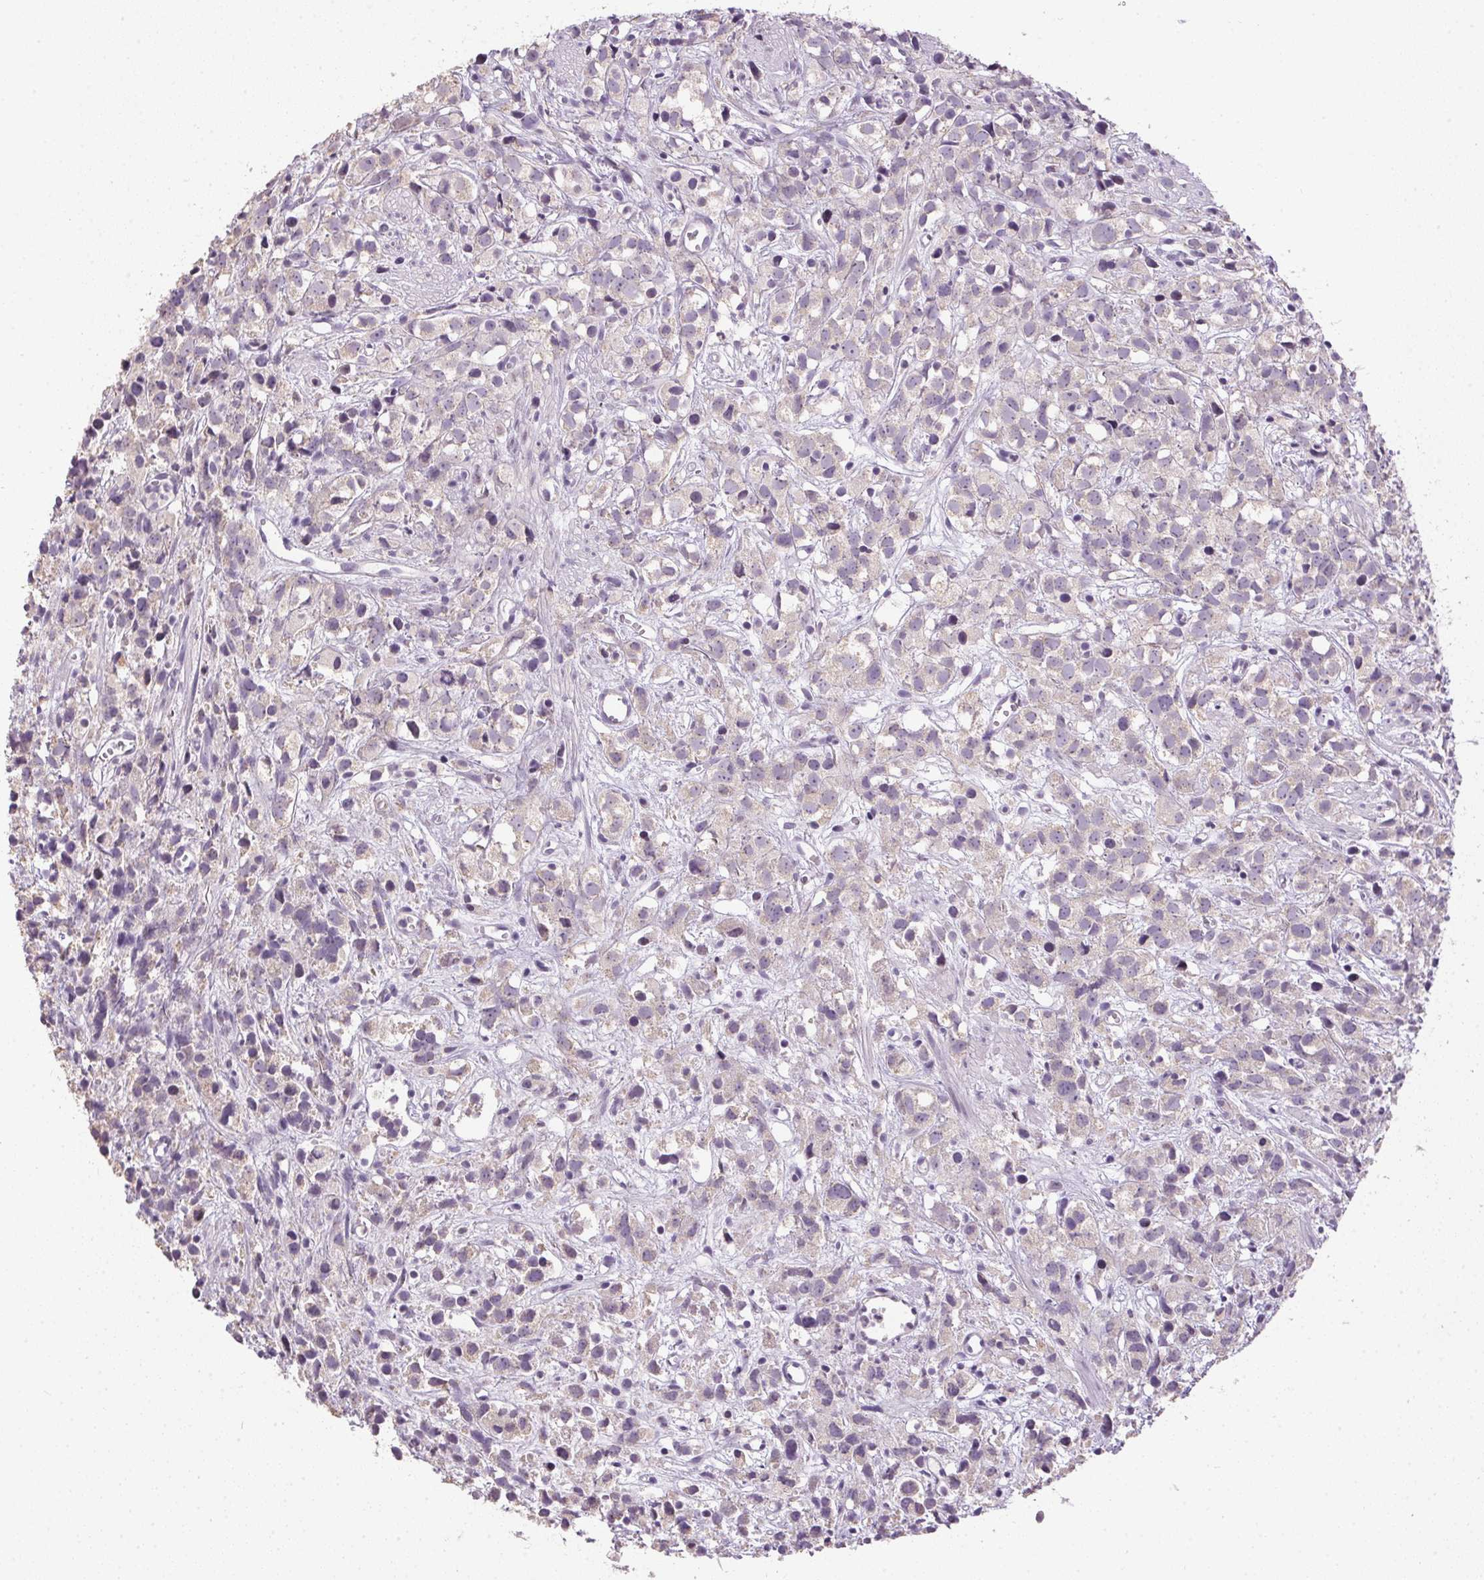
{"staining": {"intensity": "weak", "quantity": "<25%", "location": "cytoplasmic/membranous"}, "tissue": "prostate cancer", "cell_type": "Tumor cells", "image_type": "cancer", "snomed": [{"axis": "morphology", "description": "Adenocarcinoma, High grade"}, {"axis": "topography", "description": "Prostate"}], "caption": "A histopathology image of human high-grade adenocarcinoma (prostate) is negative for staining in tumor cells.", "gene": "SPACA9", "patient": {"sex": "male", "age": 68}}